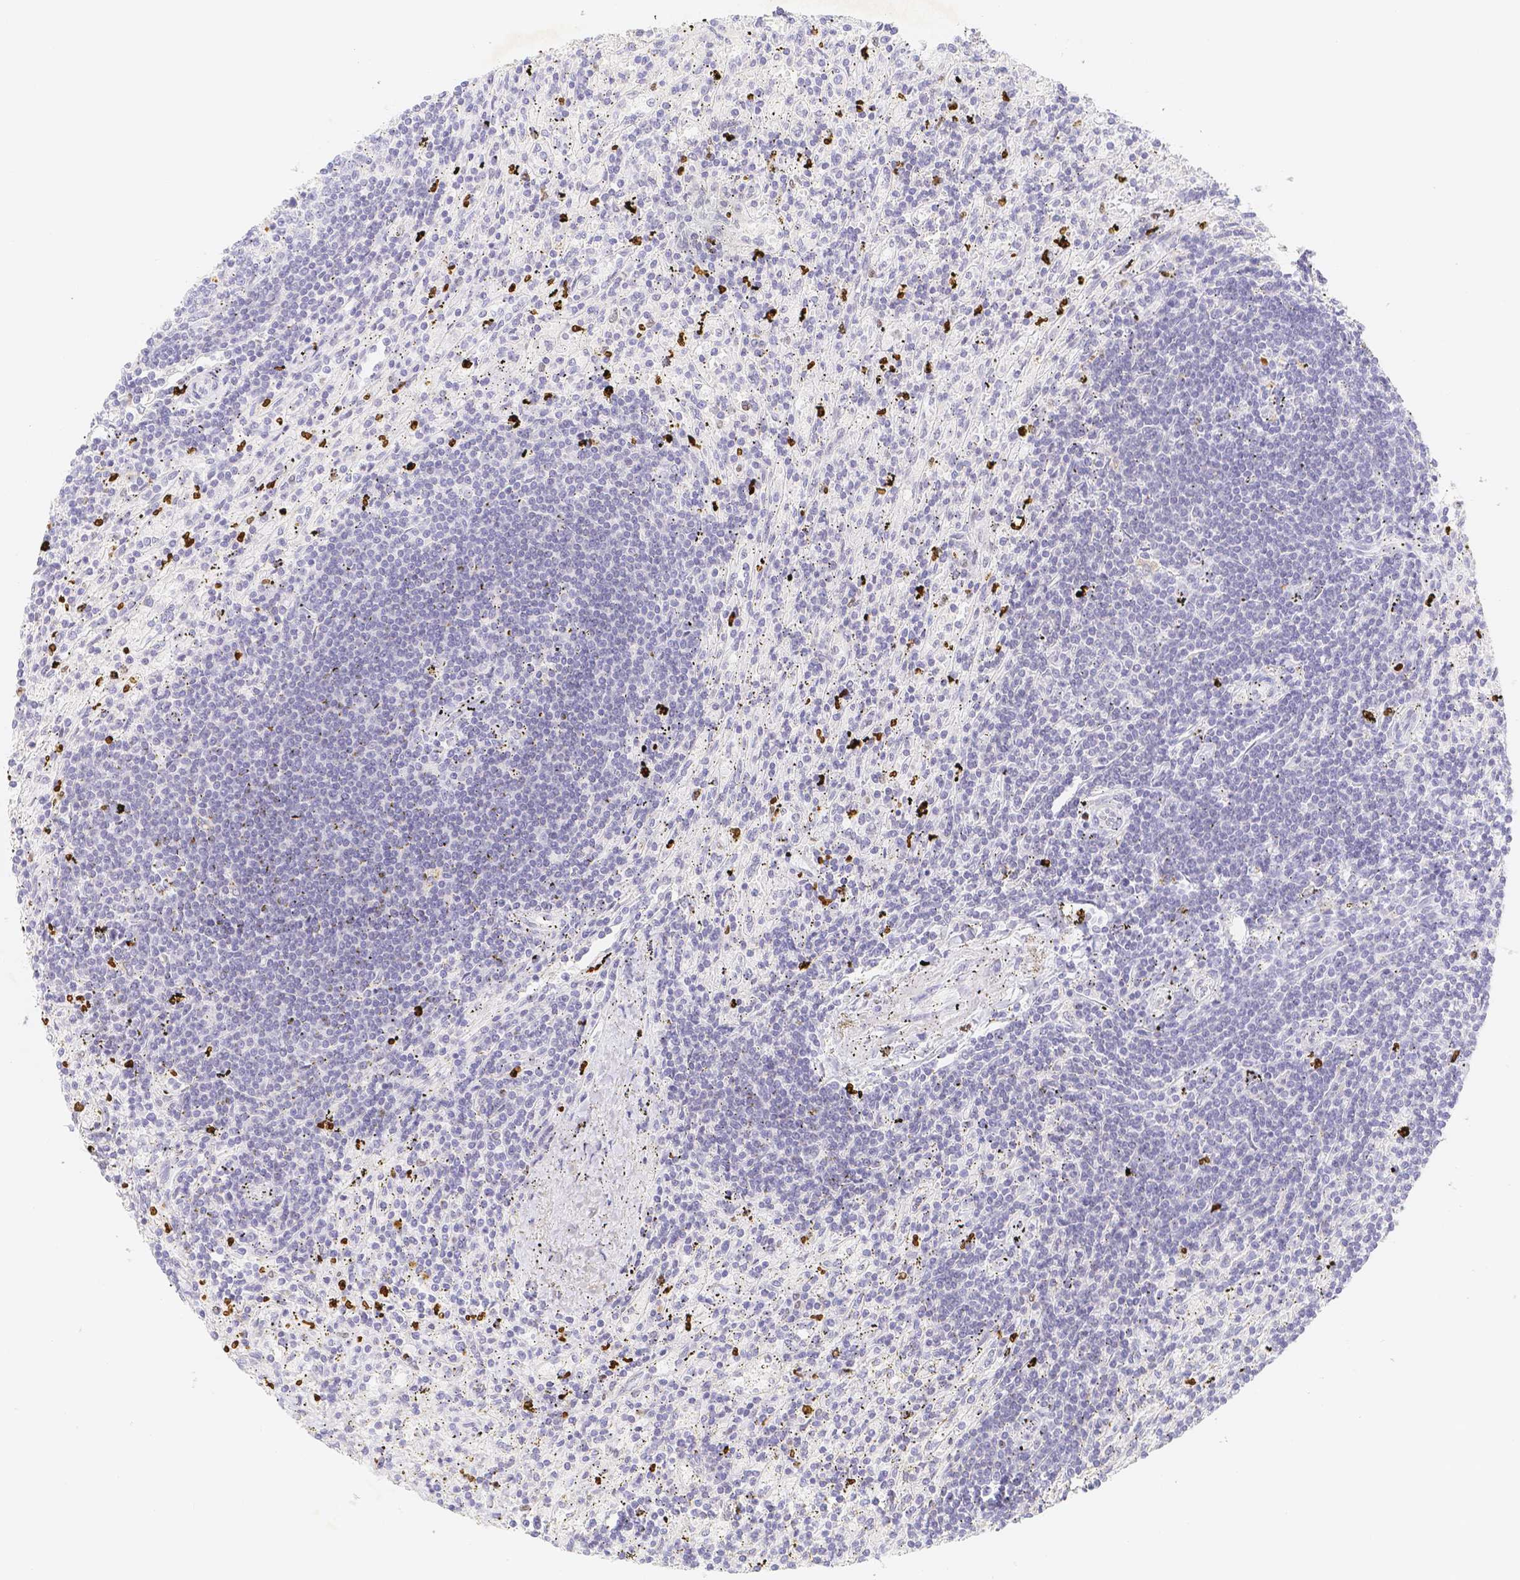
{"staining": {"intensity": "negative", "quantity": "none", "location": "none"}, "tissue": "lymphoma", "cell_type": "Tumor cells", "image_type": "cancer", "snomed": [{"axis": "morphology", "description": "Malignant lymphoma, non-Hodgkin's type, Low grade"}, {"axis": "topography", "description": "Spleen"}], "caption": "A micrograph of lymphoma stained for a protein exhibits no brown staining in tumor cells.", "gene": "PADI4", "patient": {"sex": "male", "age": 76}}